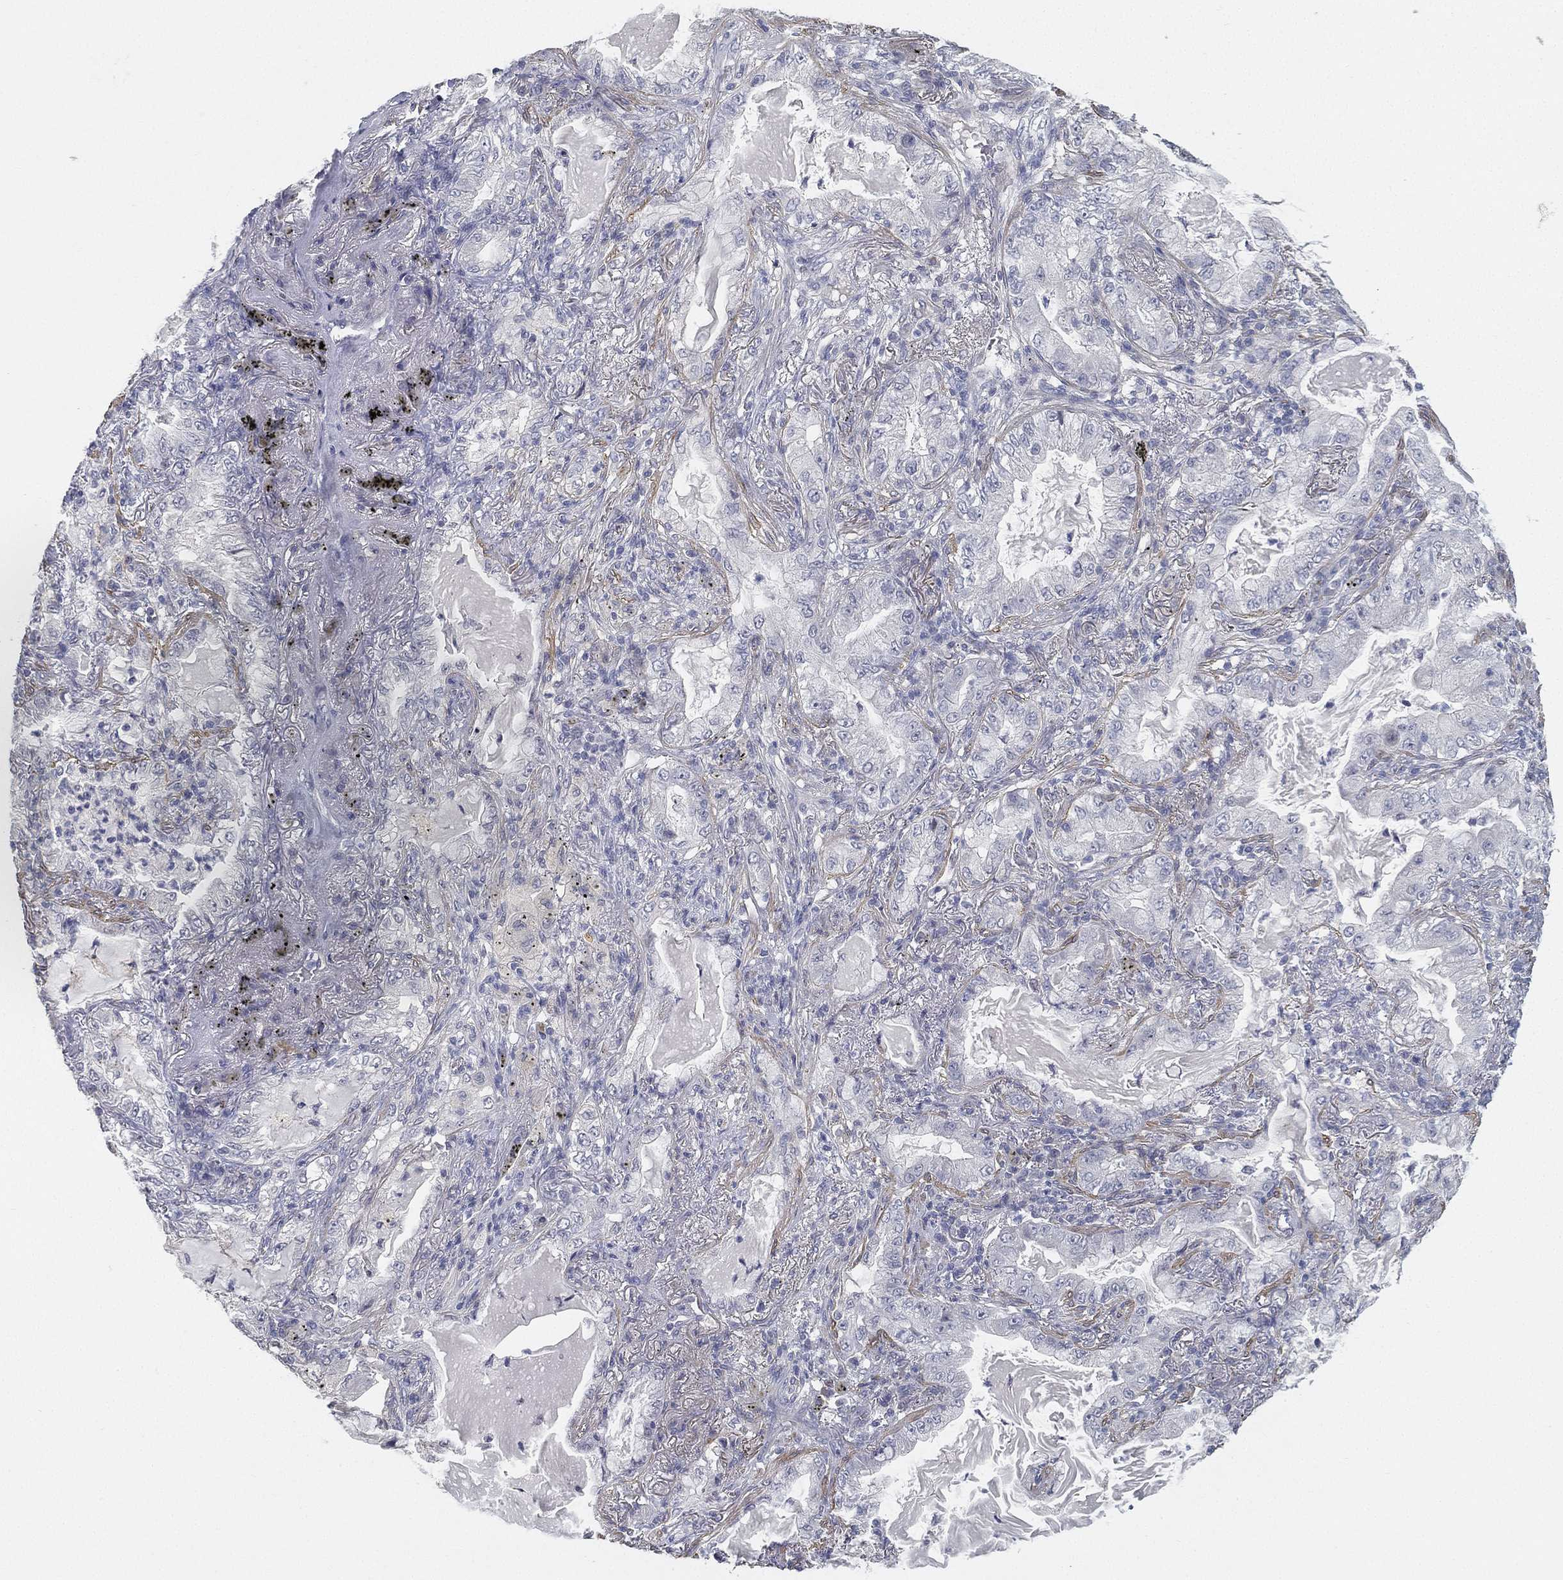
{"staining": {"intensity": "negative", "quantity": "none", "location": "none"}, "tissue": "lung cancer", "cell_type": "Tumor cells", "image_type": "cancer", "snomed": [{"axis": "morphology", "description": "Adenocarcinoma, NOS"}, {"axis": "topography", "description": "Lung"}], "caption": "Image shows no protein positivity in tumor cells of adenocarcinoma (lung) tissue.", "gene": "GPR61", "patient": {"sex": "female", "age": 73}}